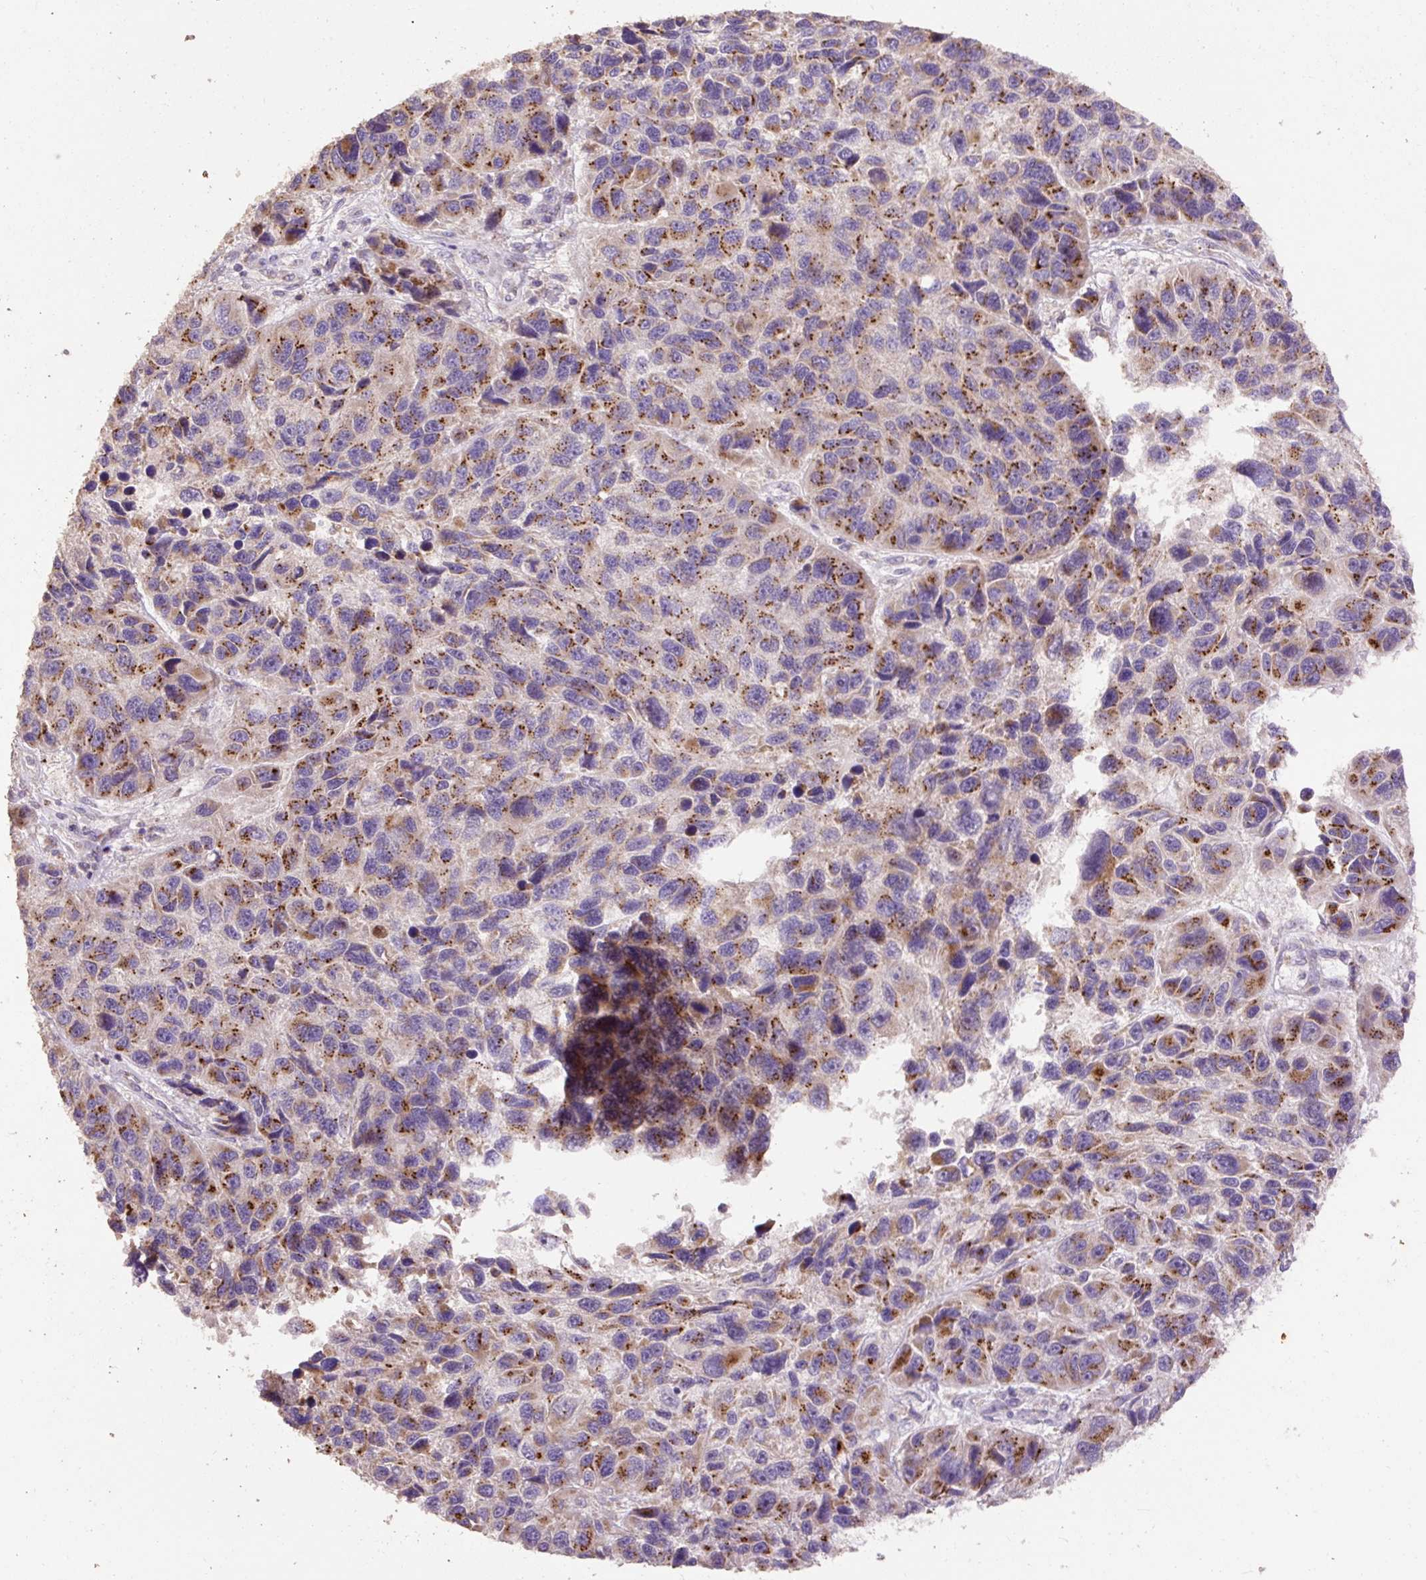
{"staining": {"intensity": "strong", "quantity": ">75%", "location": "cytoplasmic/membranous"}, "tissue": "melanoma", "cell_type": "Tumor cells", "image_type": "cancer", "snomed": [{"axis": "morphology", "description": "Malignant melanoma, NOS"}, {"axis": "topography", "description": "Skin"}], "caption": "The micrograph reveals staining of melanoma, revealing strong cytoplasmic/membranous protein expression (brown color) within tumor cells. (DAB (3,3'-diaminobenzidine) = brown stain, brightfield microscopy at high magnification).", "gene": "ABR", "patient": {"sex": "male", "age": 53}}